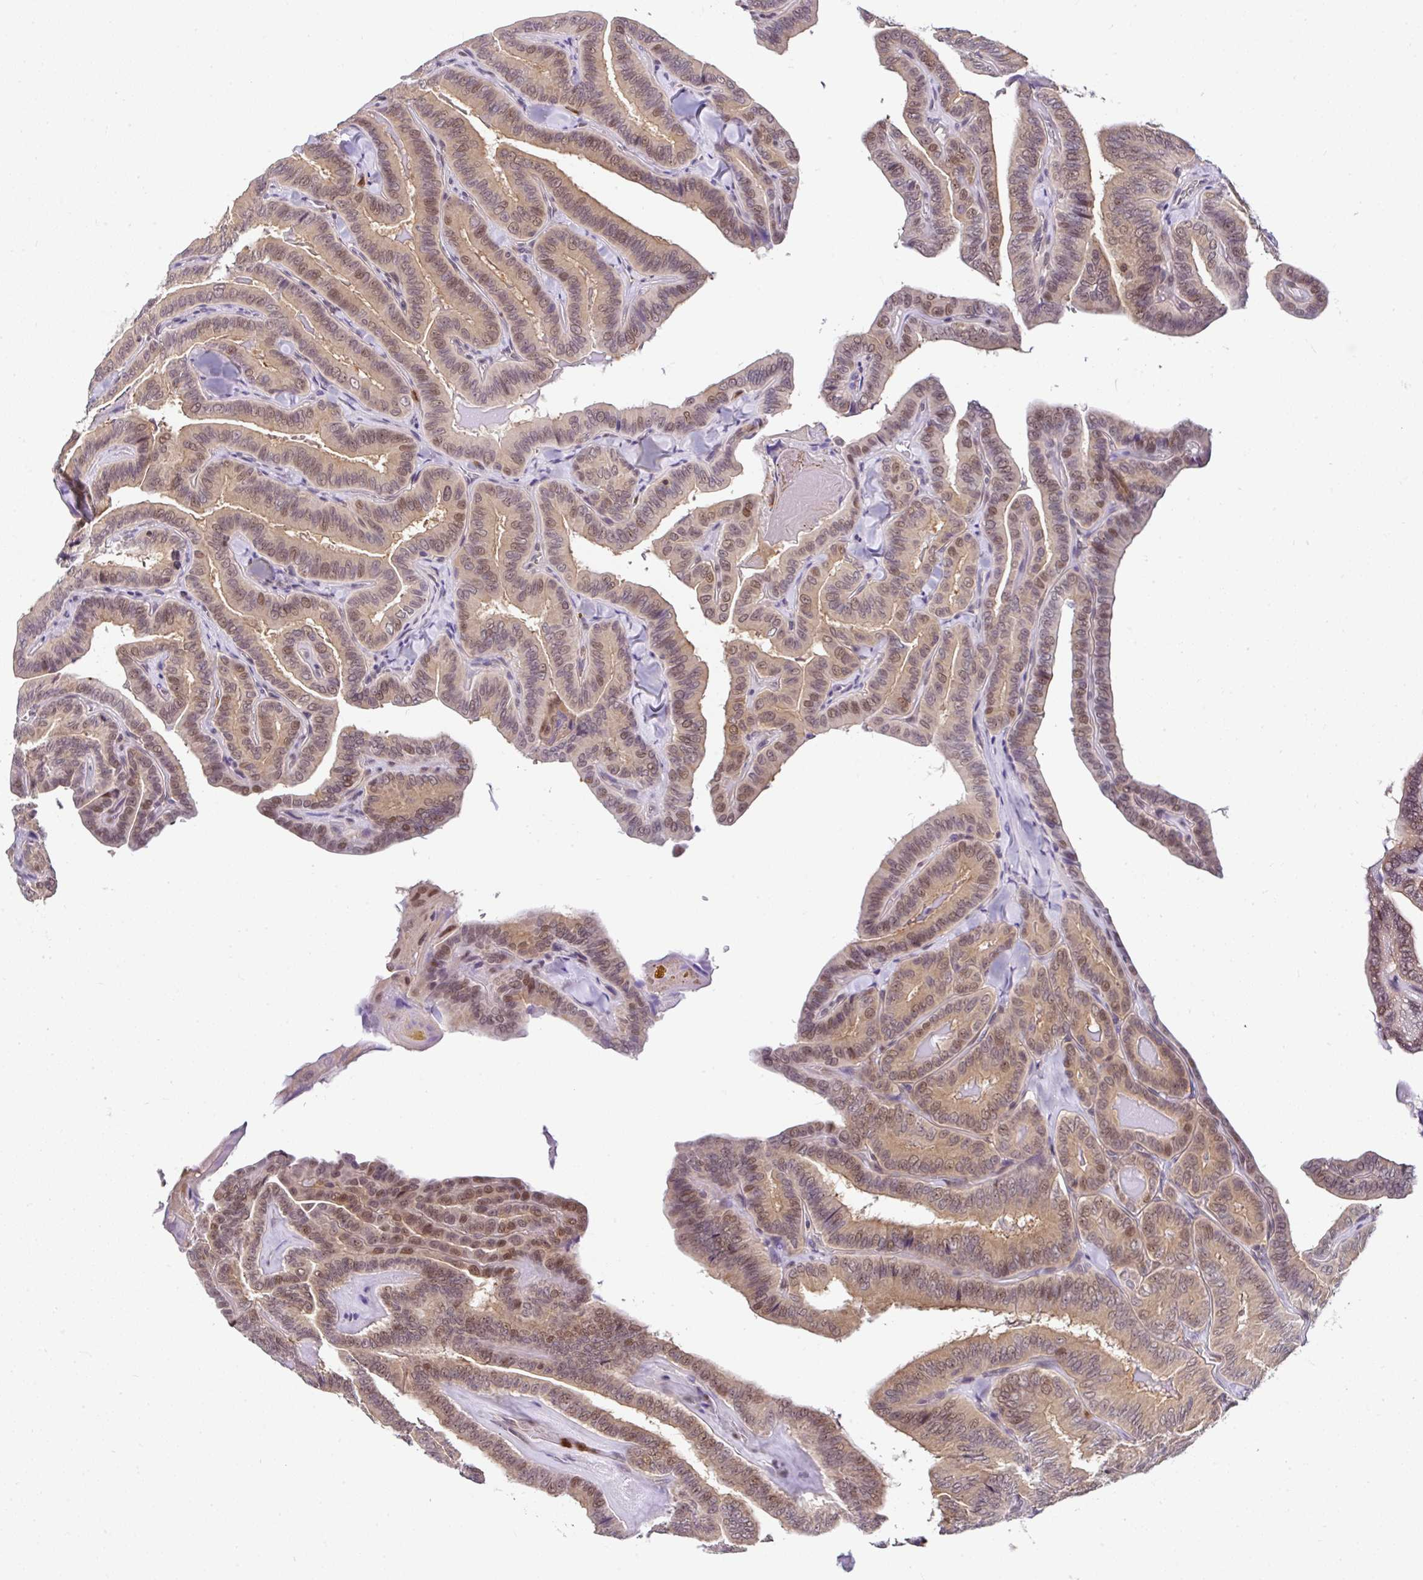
{"staining": {"intensity": "weak", "quantity": ">75%", "location": "cytoplasmic/membranous,nuclear"}, "tissue": "thyroid cancer", "cell_type": "Tumor cells", "image_type": "cancer", "snomed": [{"axis": "morphology", "description": "Papillary adenocarcinoma, NOS"}, {"axis": "topography", "description": "Thyroid gland"}], "caption": "Papillary adenocarcinoma (thyroid) stained for a protein shows weak cytoplasmic/membranous and nuclear positivity in tumor cells. The staining was performed using DAB, with brown indicating positive protein expression. Nuclei are stained blue with hematoxylin.", "gene": "PIN4", "patient": {"sex": "male", "age": 61}}